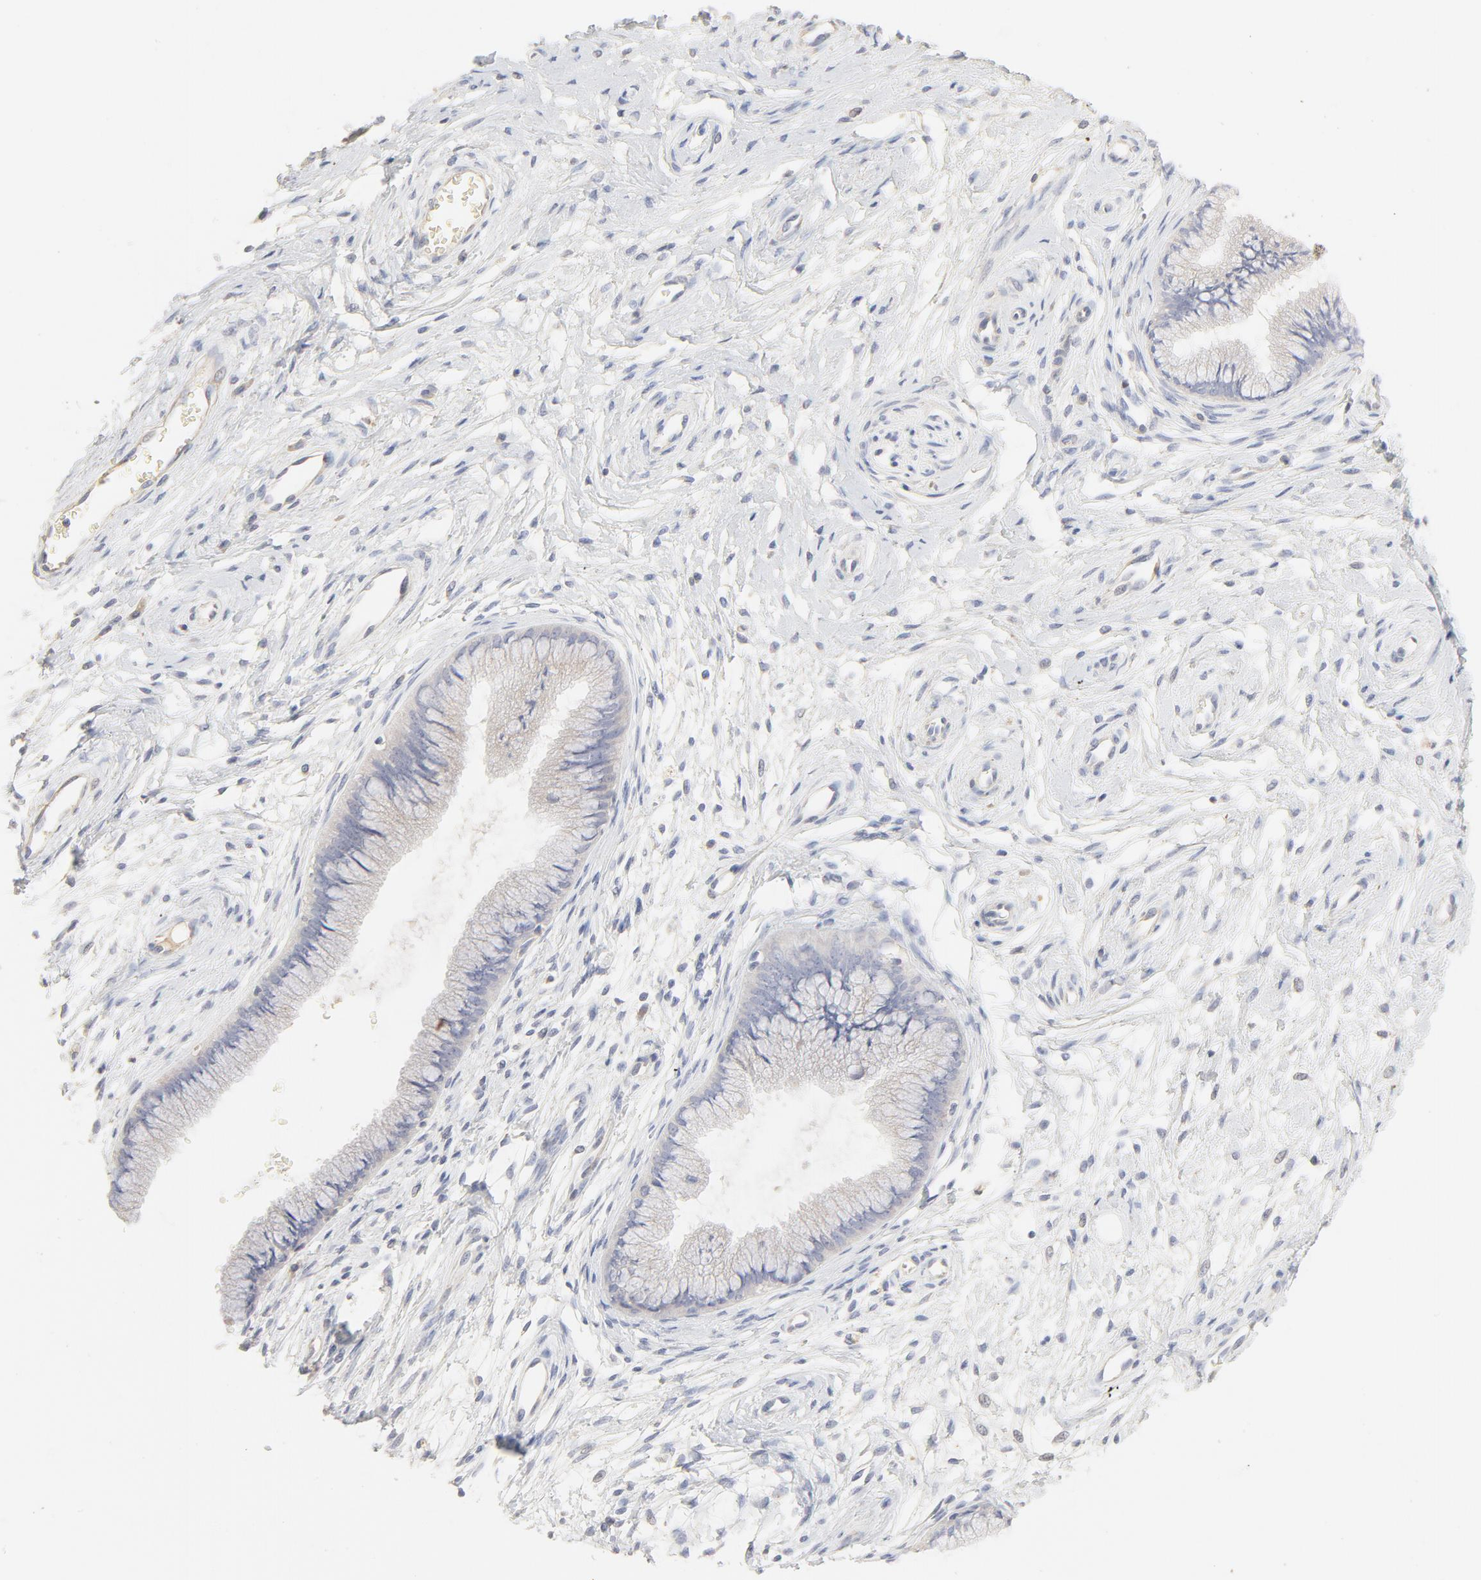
{"staining": {"intensity": "negative", "quantity": "none", "location": "none"}, "tissue": "cervix", "cell_type": "Glandular cells", "image_type": "normal", "snomed": [{"axis": "morphology", "description": "Normal tissue, NOS"}, {"axis": "topography", "description": "Cervix"}], "caption": "This is an immunohistochemistry image of normal cervix. There is no staining in glandular cells.", "gene": "FCGBP", "patient": {"sex": "female", "age": 39}}